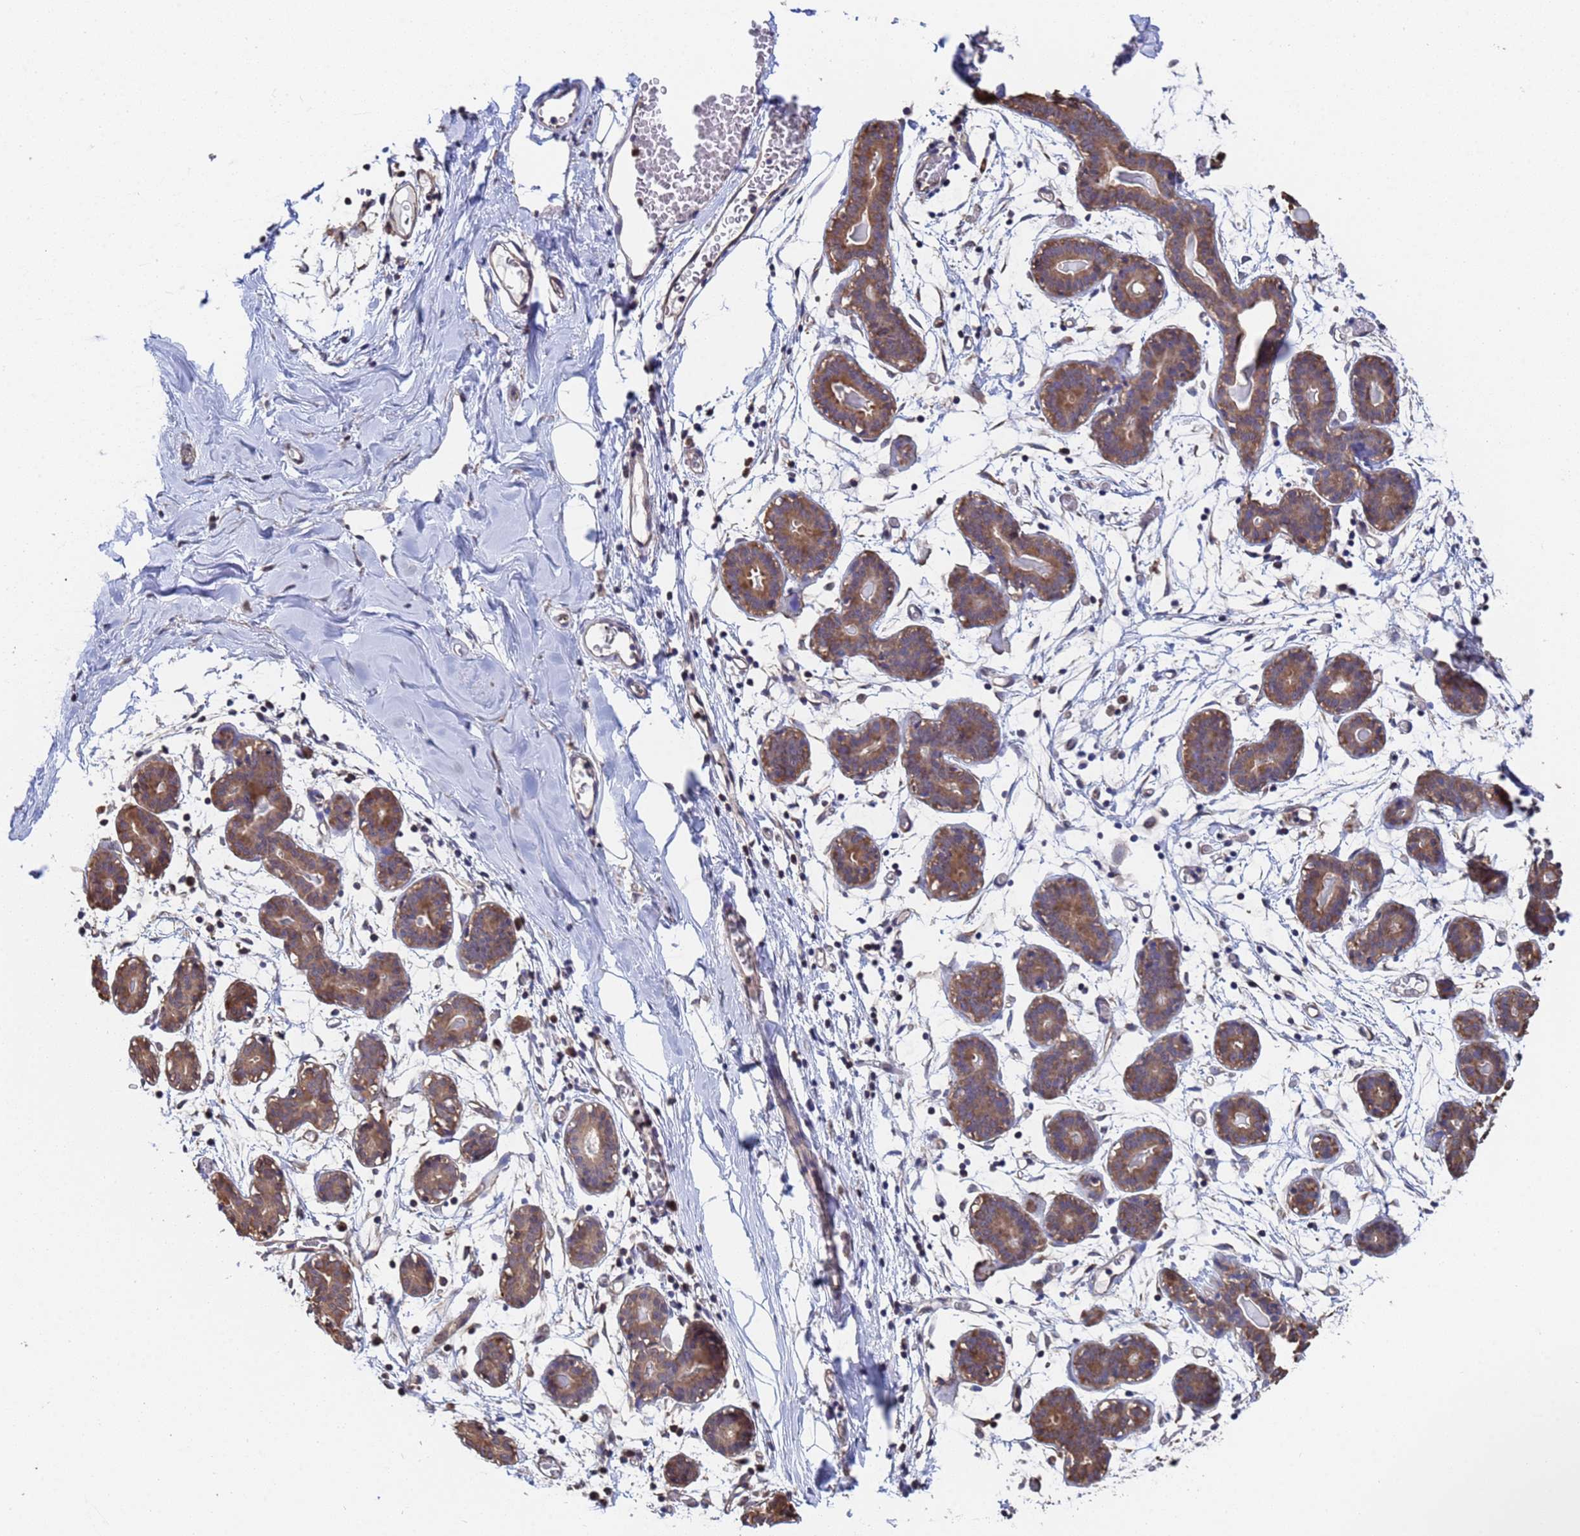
{"staining": {"intensity": "negative", "quantity": "none", "location": "none"}, "tissue": "breast", "cell_type": "Adipocytes", "image_type": "normal", "snomed": [{"axis": "morphology", "description": "Normal tissue, NOS"}, {"axis": "topography", "description": "Breast"}], "caption": "This is a micrograph of IHC staining of normal breast, which shows no positivity in adipocytes.", "gene": "FAM25A", "patient": {"sex": "female", "age": 27}}